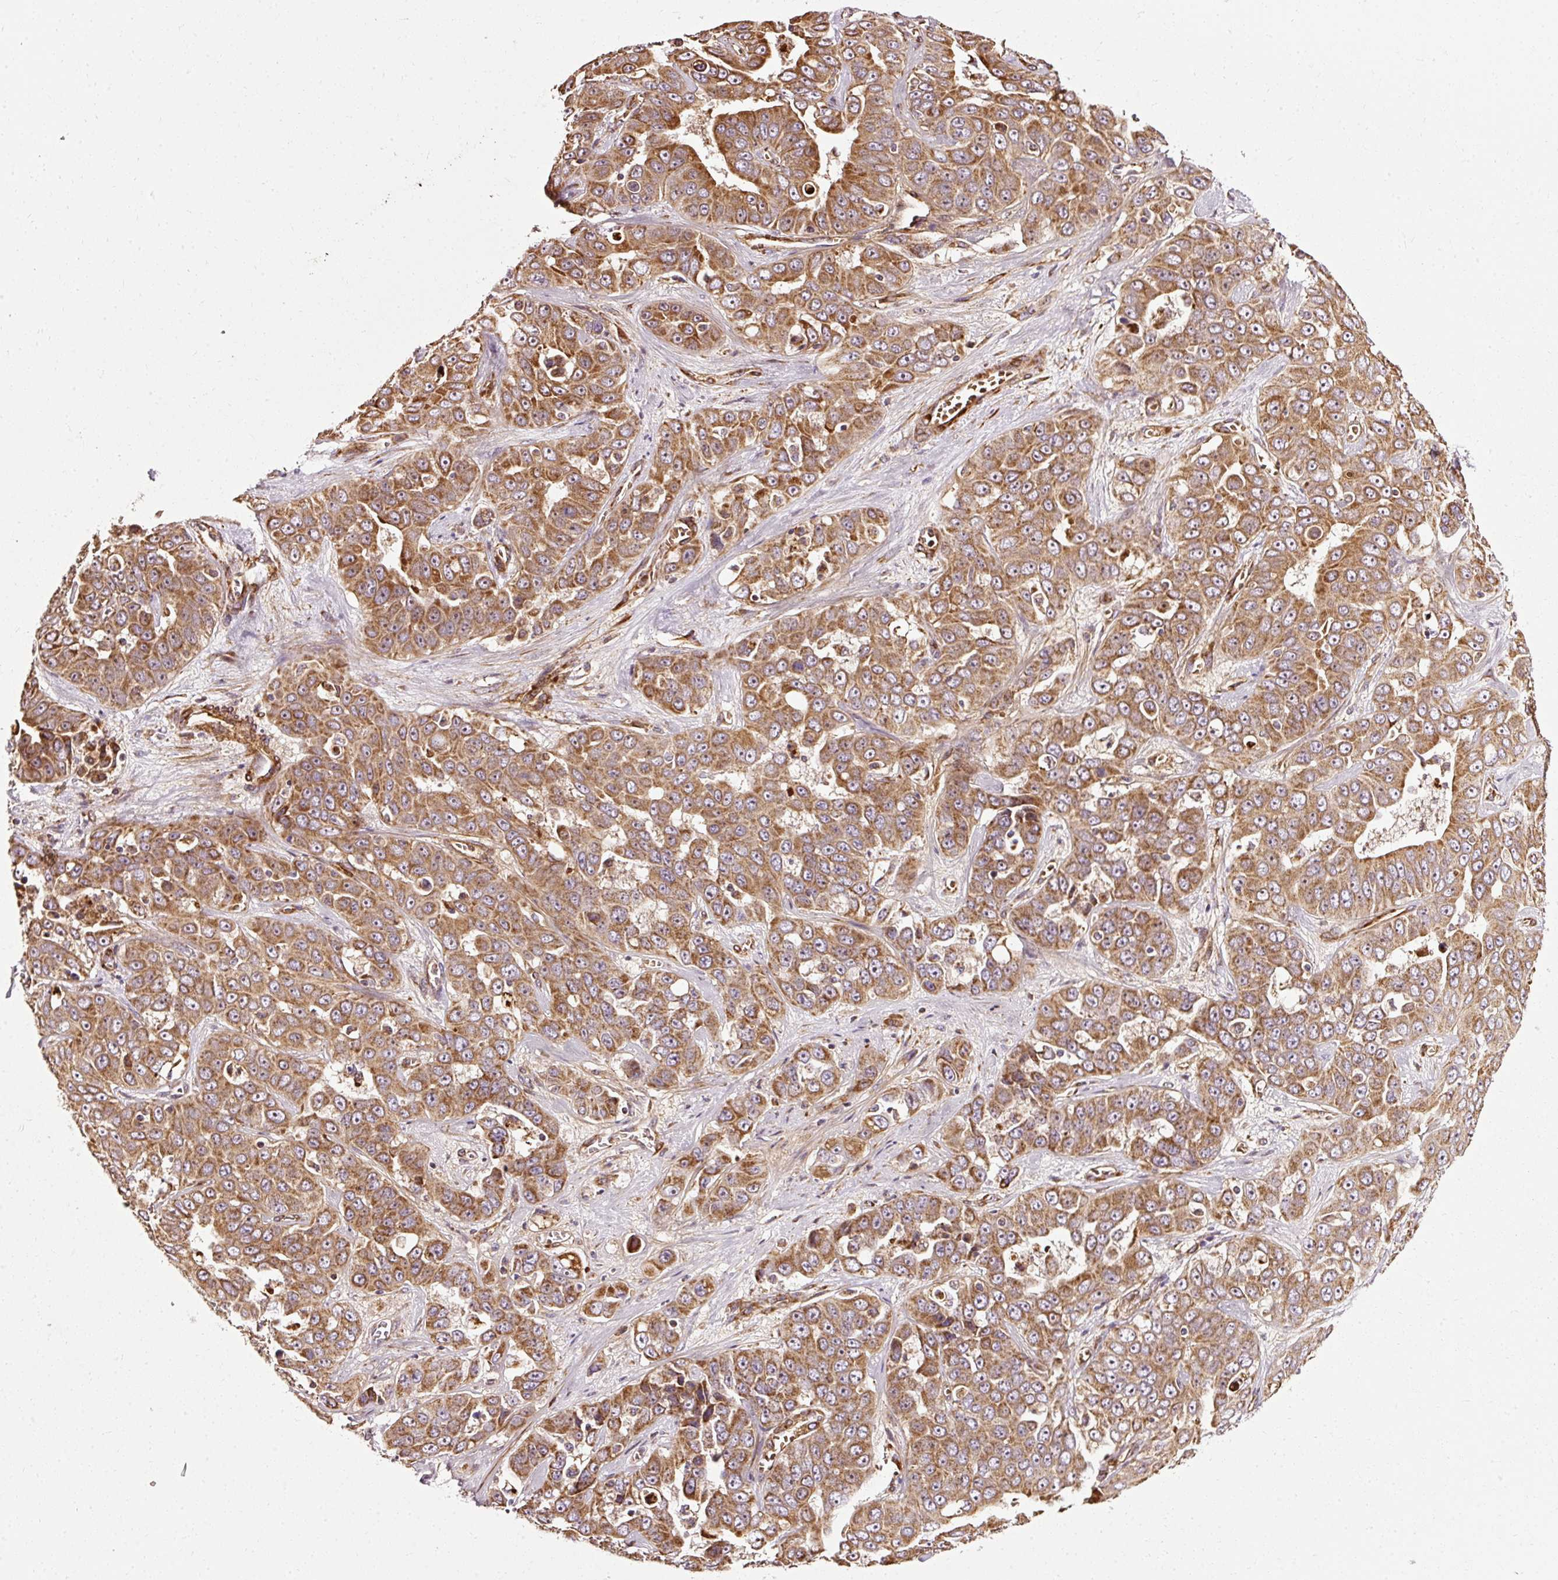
{"staining": {"intensity": "moderate", "quantity": ">75%", "location": "cytoplasmic/membranous"}, "tissue": "liver cancer", "cell_type": "Tumor cells", "image_type": "cancer", "snomed": [{"axis": "morphology", "description": "Cholangiocarcinoma"}, {"axis": "topography", "description": "Liver"}], "caption": "Immunohistochemistry (IHC) micrograph of cholangiocarcinoma (liver) stained for a protein (brown), which exhibits medium levels of moderate cytoplasmic/membranous expression in approximately >75% of tumor cells.", "gene": "ISCU", "patient": {"sex": "female", "age": 52}}